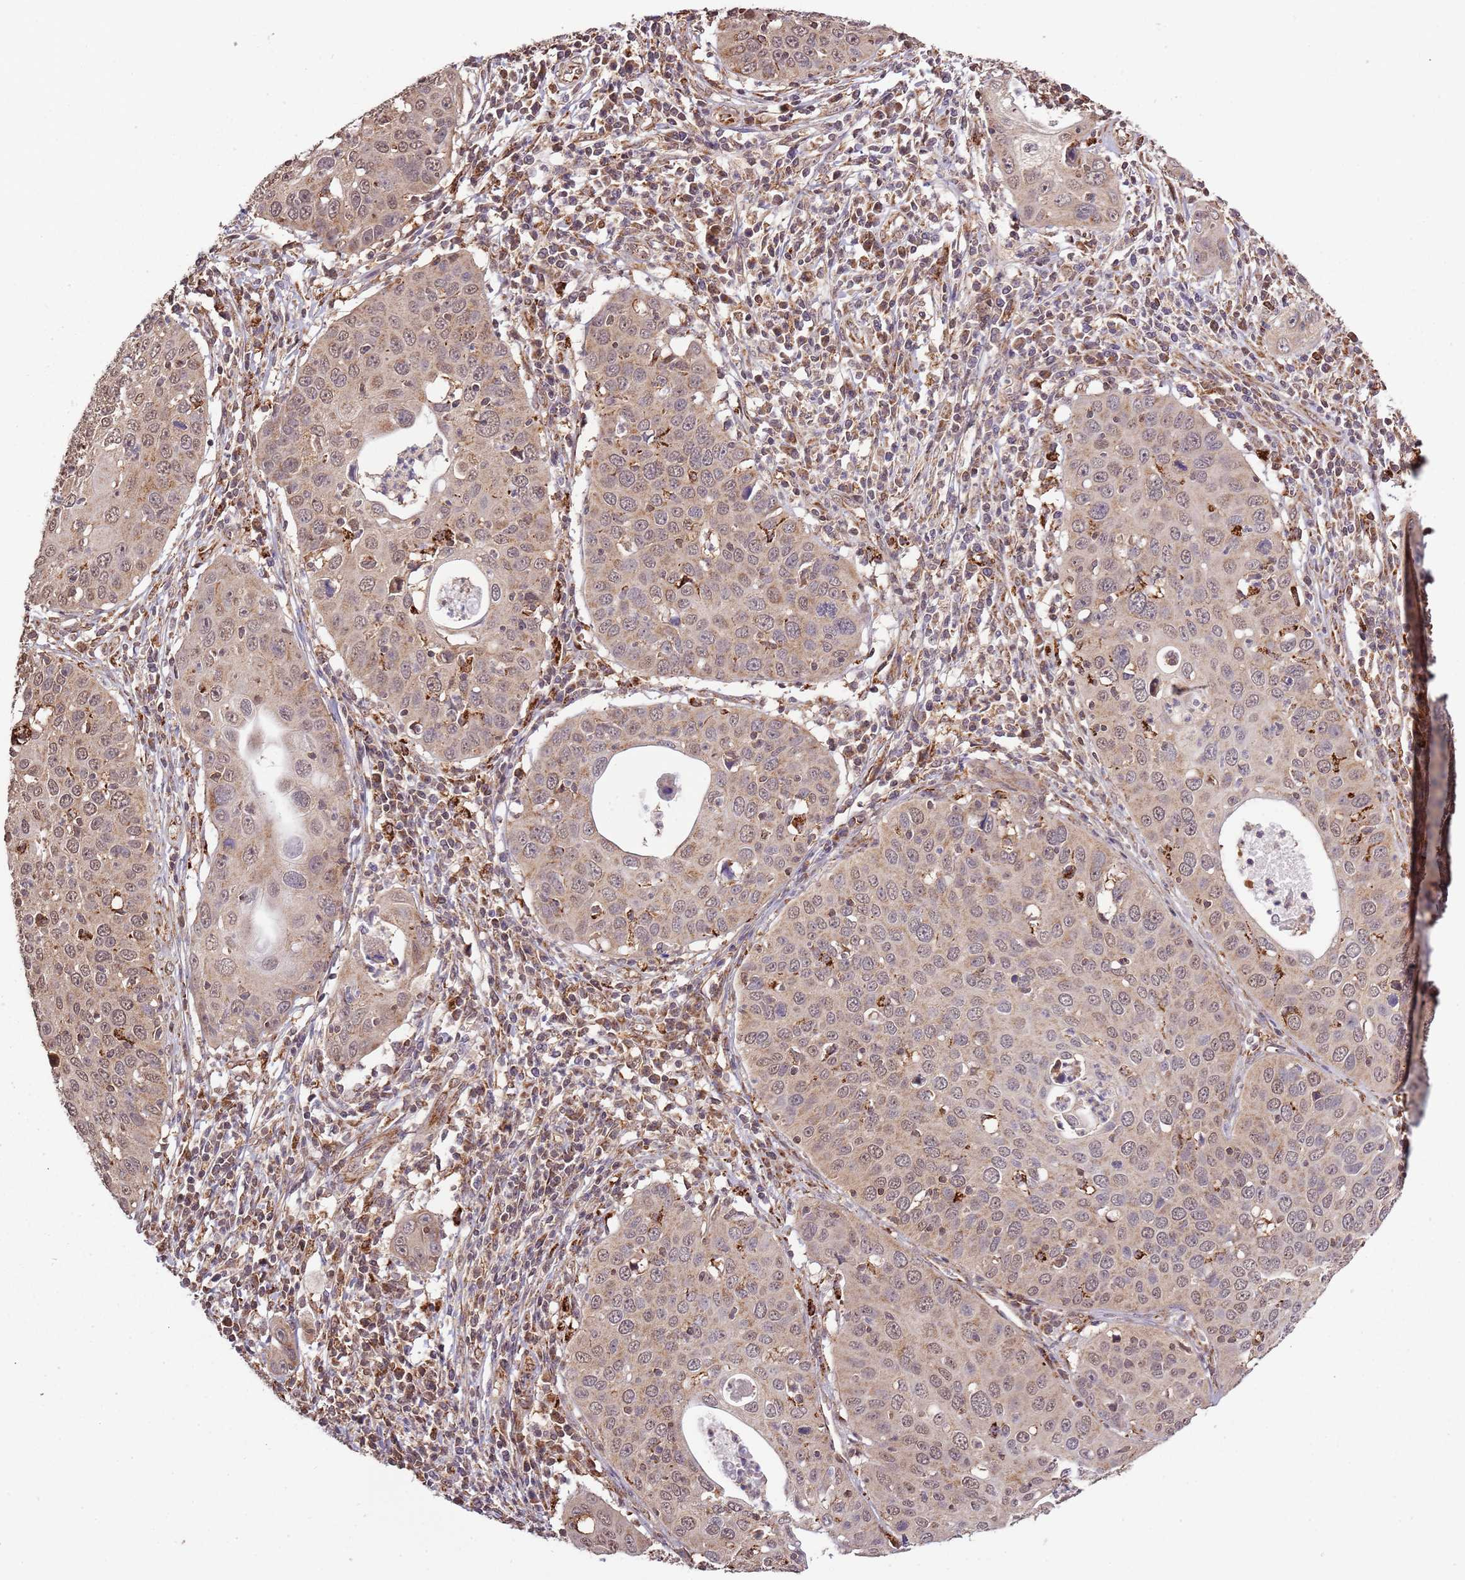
{"staining": {"intensity": "moderate", "quantity": ">75%", "location": "cytoplasmic/membranous,nuclear"}, "tissue": "cervical cancer", "cell_type": "Tumor cells", "image_type": "cancer", "snomed": [{"axis": "morphology", "description": "Squamous cell carcinoma, NOS"}, {"axis": "topography", "description": "Cervix"}], "caption": "A brown stain shows moderate cytoplasmic/membranous and nuclear staining of a protein in cervical cancer tumor cells.", "gene": "IL17RD", "patient": {"sex": "female", "age": 36}}